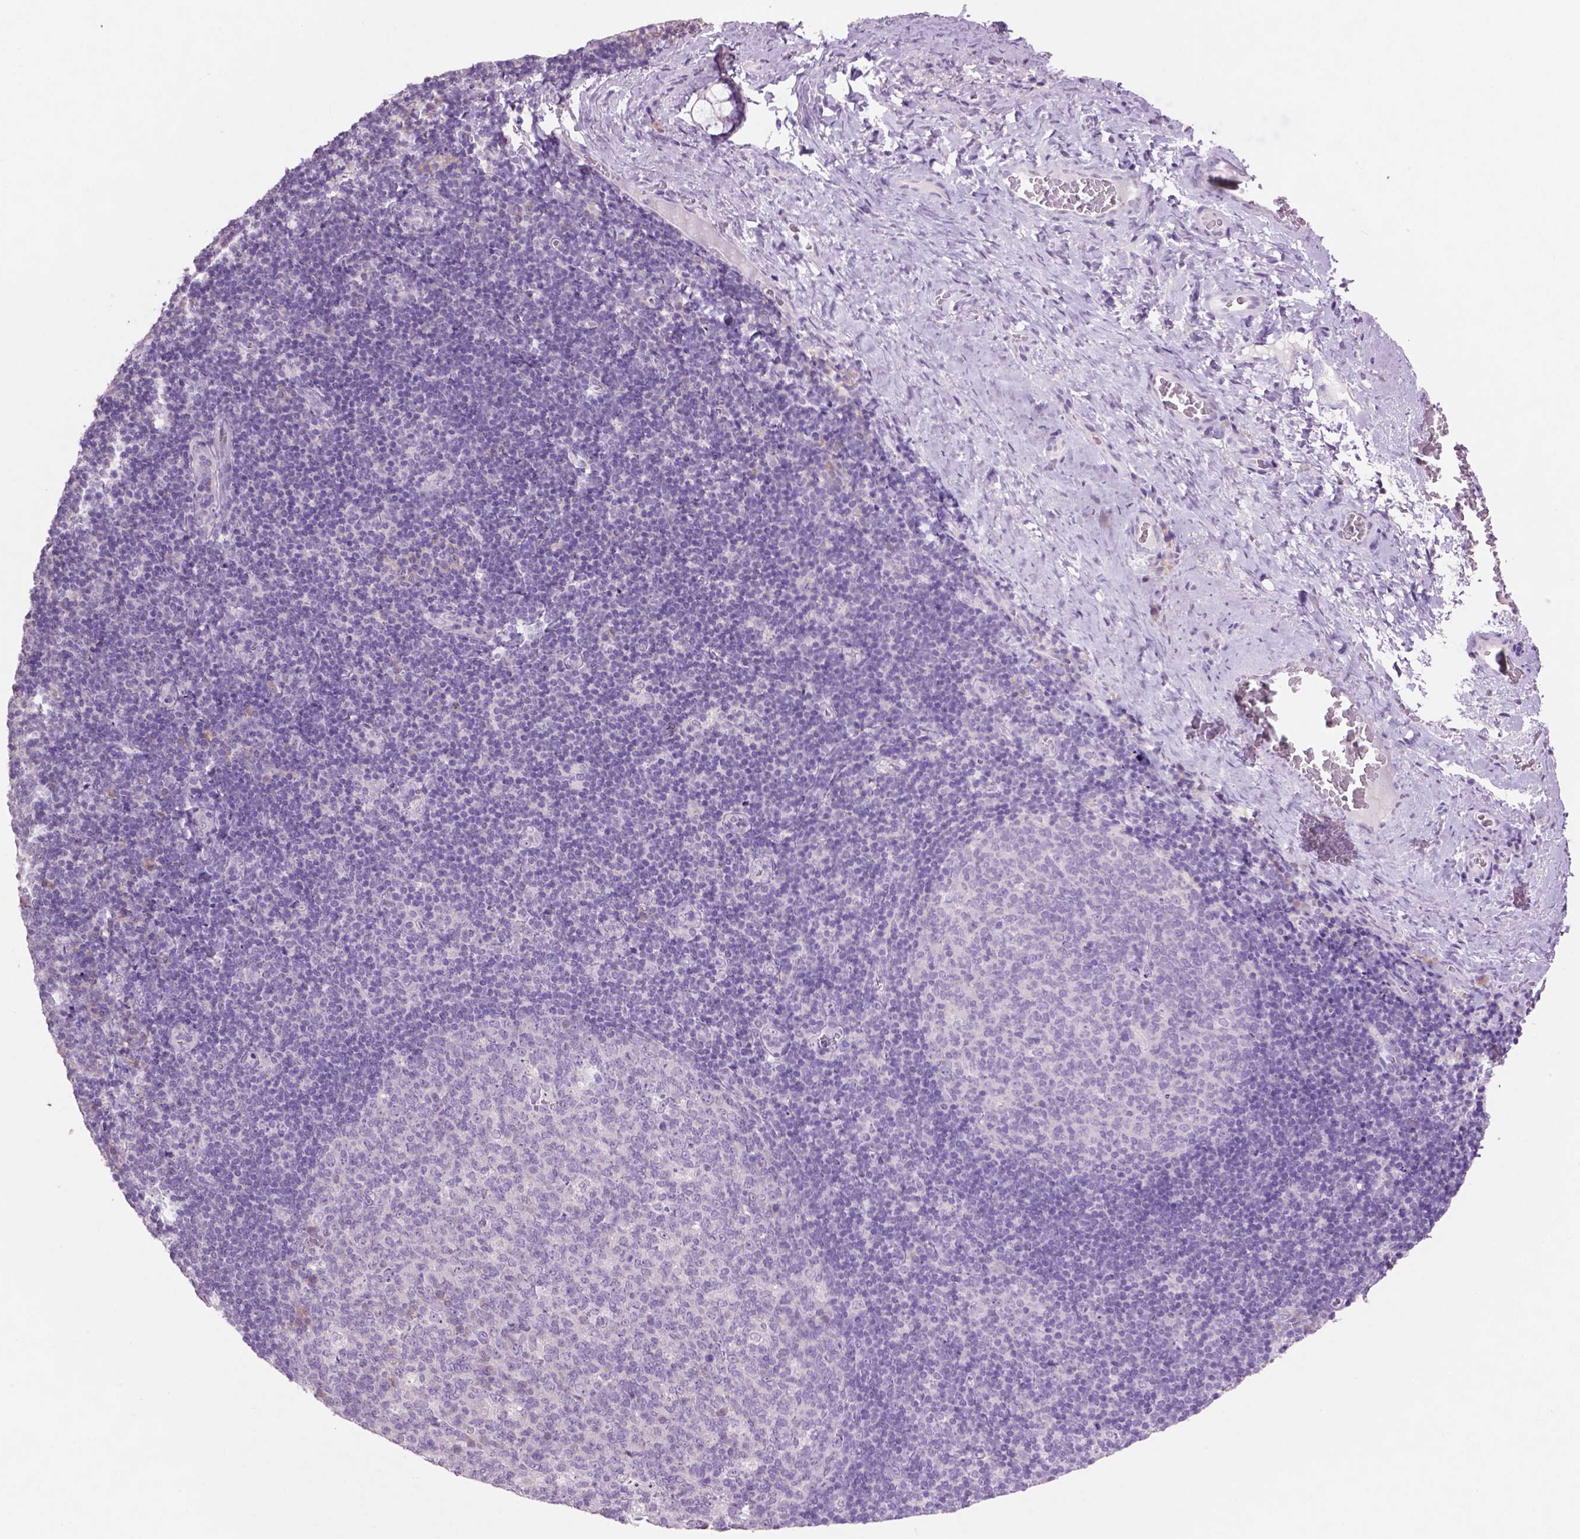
{"staining": {"intensity": "negative", "quantity": "none", "location": "none"}, "tissue": "tonsil", "cell_type": "Germinal center cells", "image_type": "normal", "snomed": [{"axis": "morphology", "description": "Normal tissue, NOS"}, {"axis": "morphology", "description": "Inflammation, NOS"}, {"axis": "topography", "description": "Tonsil"}], "caption": "This is an immunohistochemistry (IHC) micrograph of benign human tonsil. There is no positivity in germinal center cells.", "gene": "CRYBA4", "patient": {"sex": "female", "age": 31}}